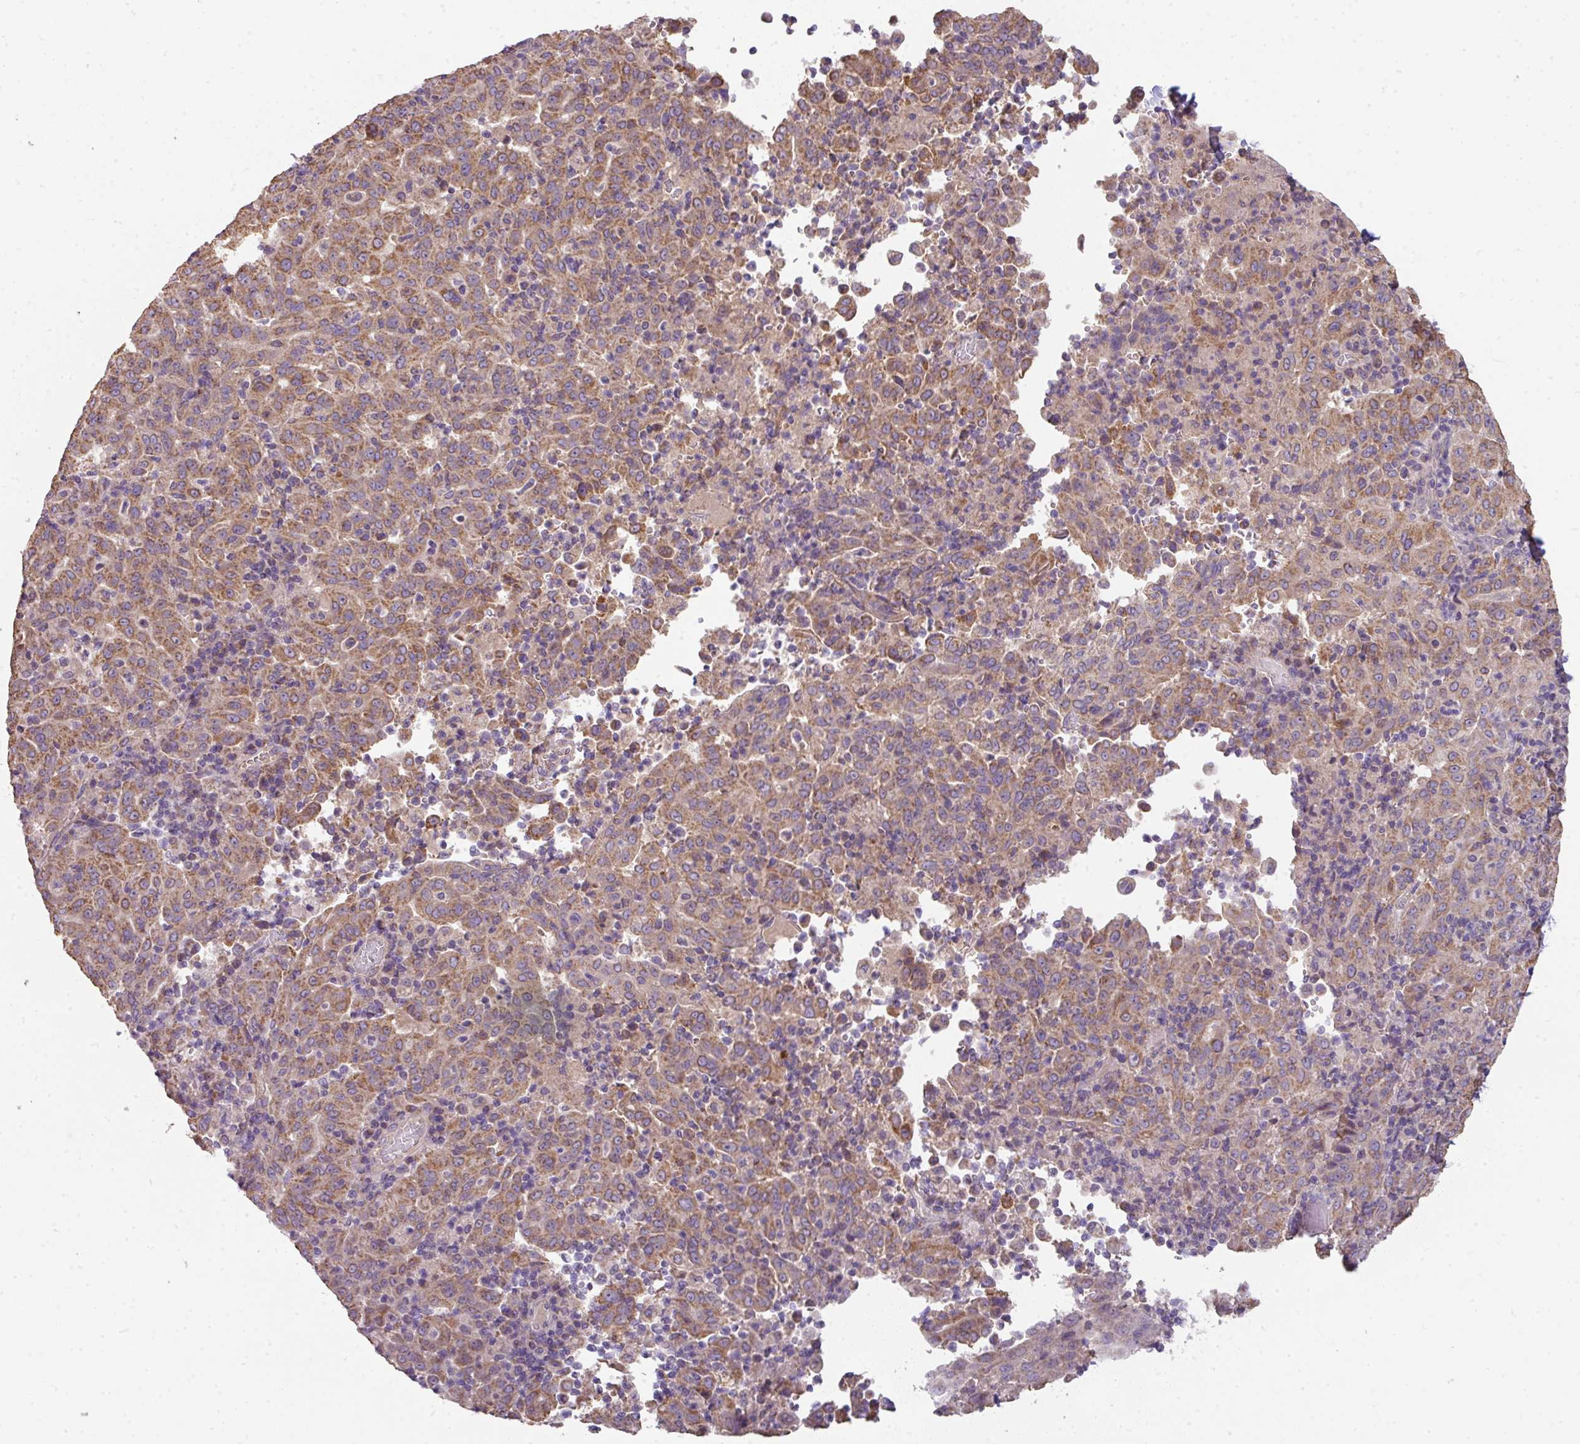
{"staining": {"intensity": "moderate", "quantity": ">75%", "location": "cytoplasmic/membranous"}, "tissue": "pancreatic cancer", "cell_type": "Tumor cells", "image_type": "cancer", "snomed": [{"axis": "morphology", "description": "Adenocarcinoma, NOS"}, {"axis": "topography", "description": "Pancreas"}], "caption": "Pancreatic adenocarcinoma stained for a protein (brown) displays moderate cytoplasmic/membranous positive expression in about >75% of tumor cells.", "gene": "PALS2", "patient": {"sex": "male", "age": 63}}